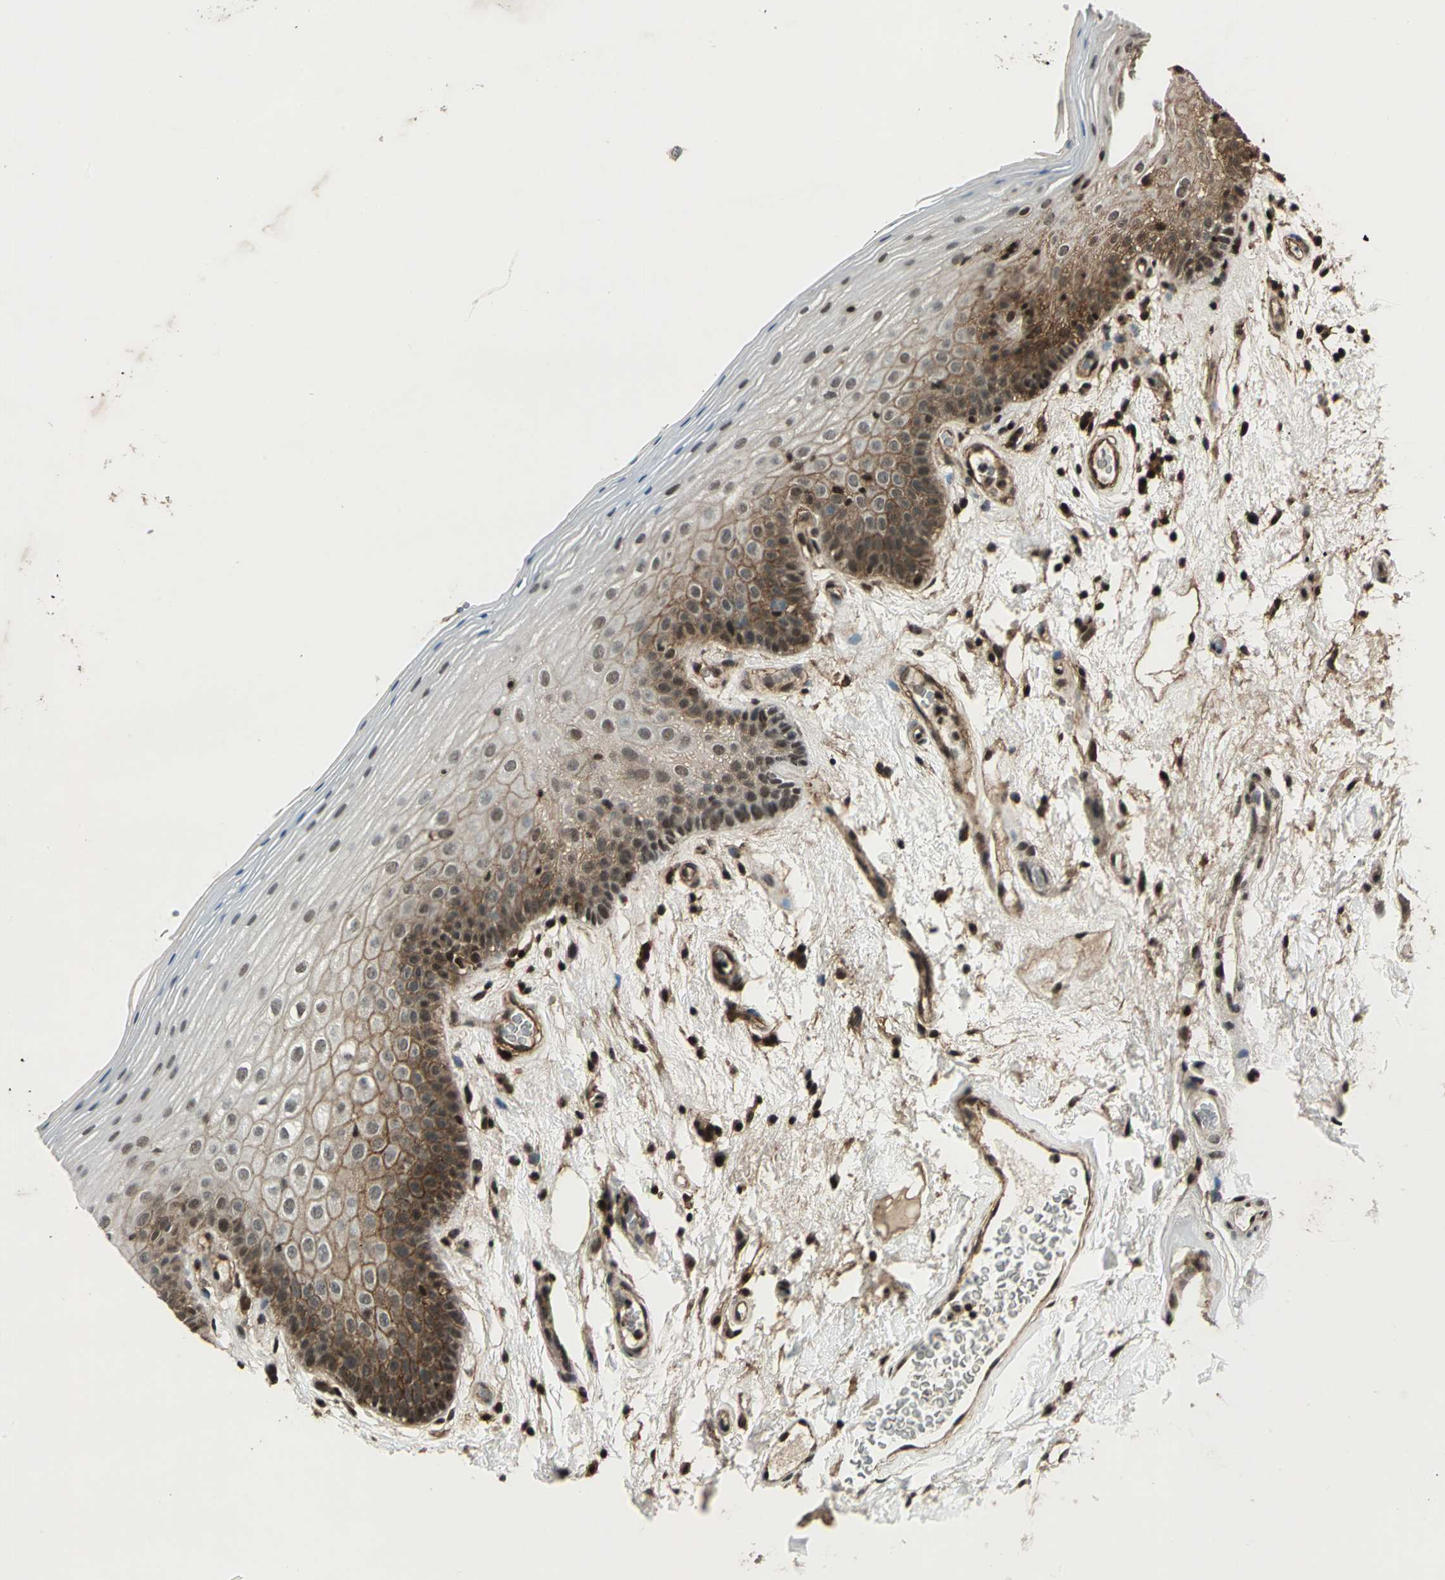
{"staining": {"intensity": "moderate", "quantity": "25%-75%", "location": "cytoplasmic/membranous,nuclear"}, "tissue": "oral mucosa", "cell_type": "Squamous epithelial cells", "image_type": "normal", "snomed": [{"axis": "morphology", "description": "Normal tissue, NOS"}, {"axis": "morphology", "description": "Squamous cell carcinoma, NOS"}, {"axis": "topography", "description": "Skeletal muscle"}, {"axis": "topography", "description": "Oral tissue"}, {"axis": "topography", "description": "Head-Neck"}], "caption": "Immunohistochemistry photomicrograph of unremarkable oral mucosa stained for a protein (brown), which demonstrates medium levels of moderate cytoplasmic/membranous,nuclear staining in about 25%-75% of squamous epithelial cells.", "gene": "NR2C2", "patient": {"sex": "male", "age": 71}}